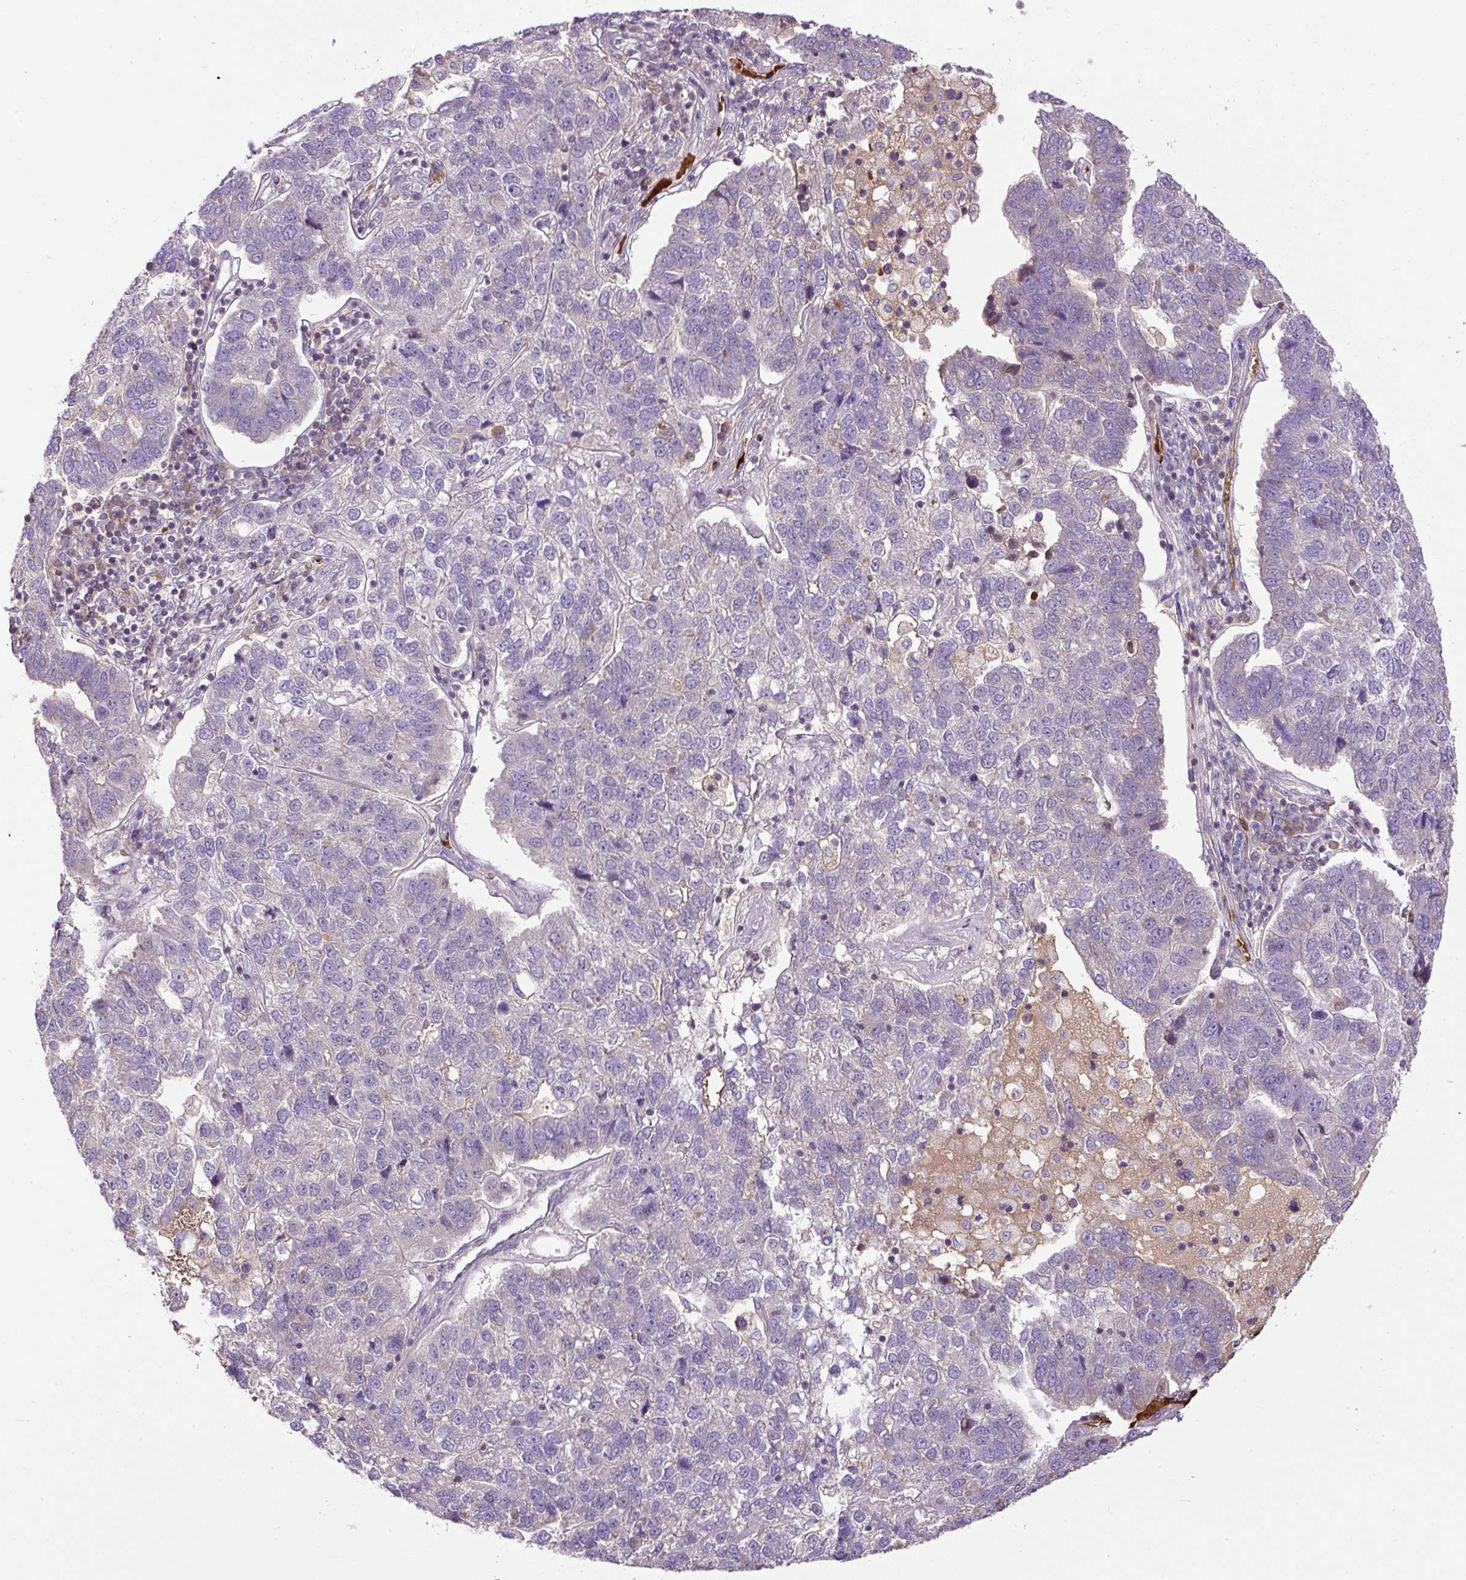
{"staining": {"intensity": "negative", "quantity": "none", "location": "none"}, "tissue": "pancreatic cancer", "cell_type": "Tumor cells", "image_type": "cancer", "snomed": [{"axis": "morphology", "description": "Adenocarcinoma, NOS"}, {"axis": "topography", "description": "Pancreas"}], "caption": "DAB (3,3'-diaminobenzidine) immunohistochemical staining of adenocarcinoma (pancreatic) reveals no significant positivity in tumor cells.", "gene": "CXCL13", "patient": {"sex": "female", "age": 61}}